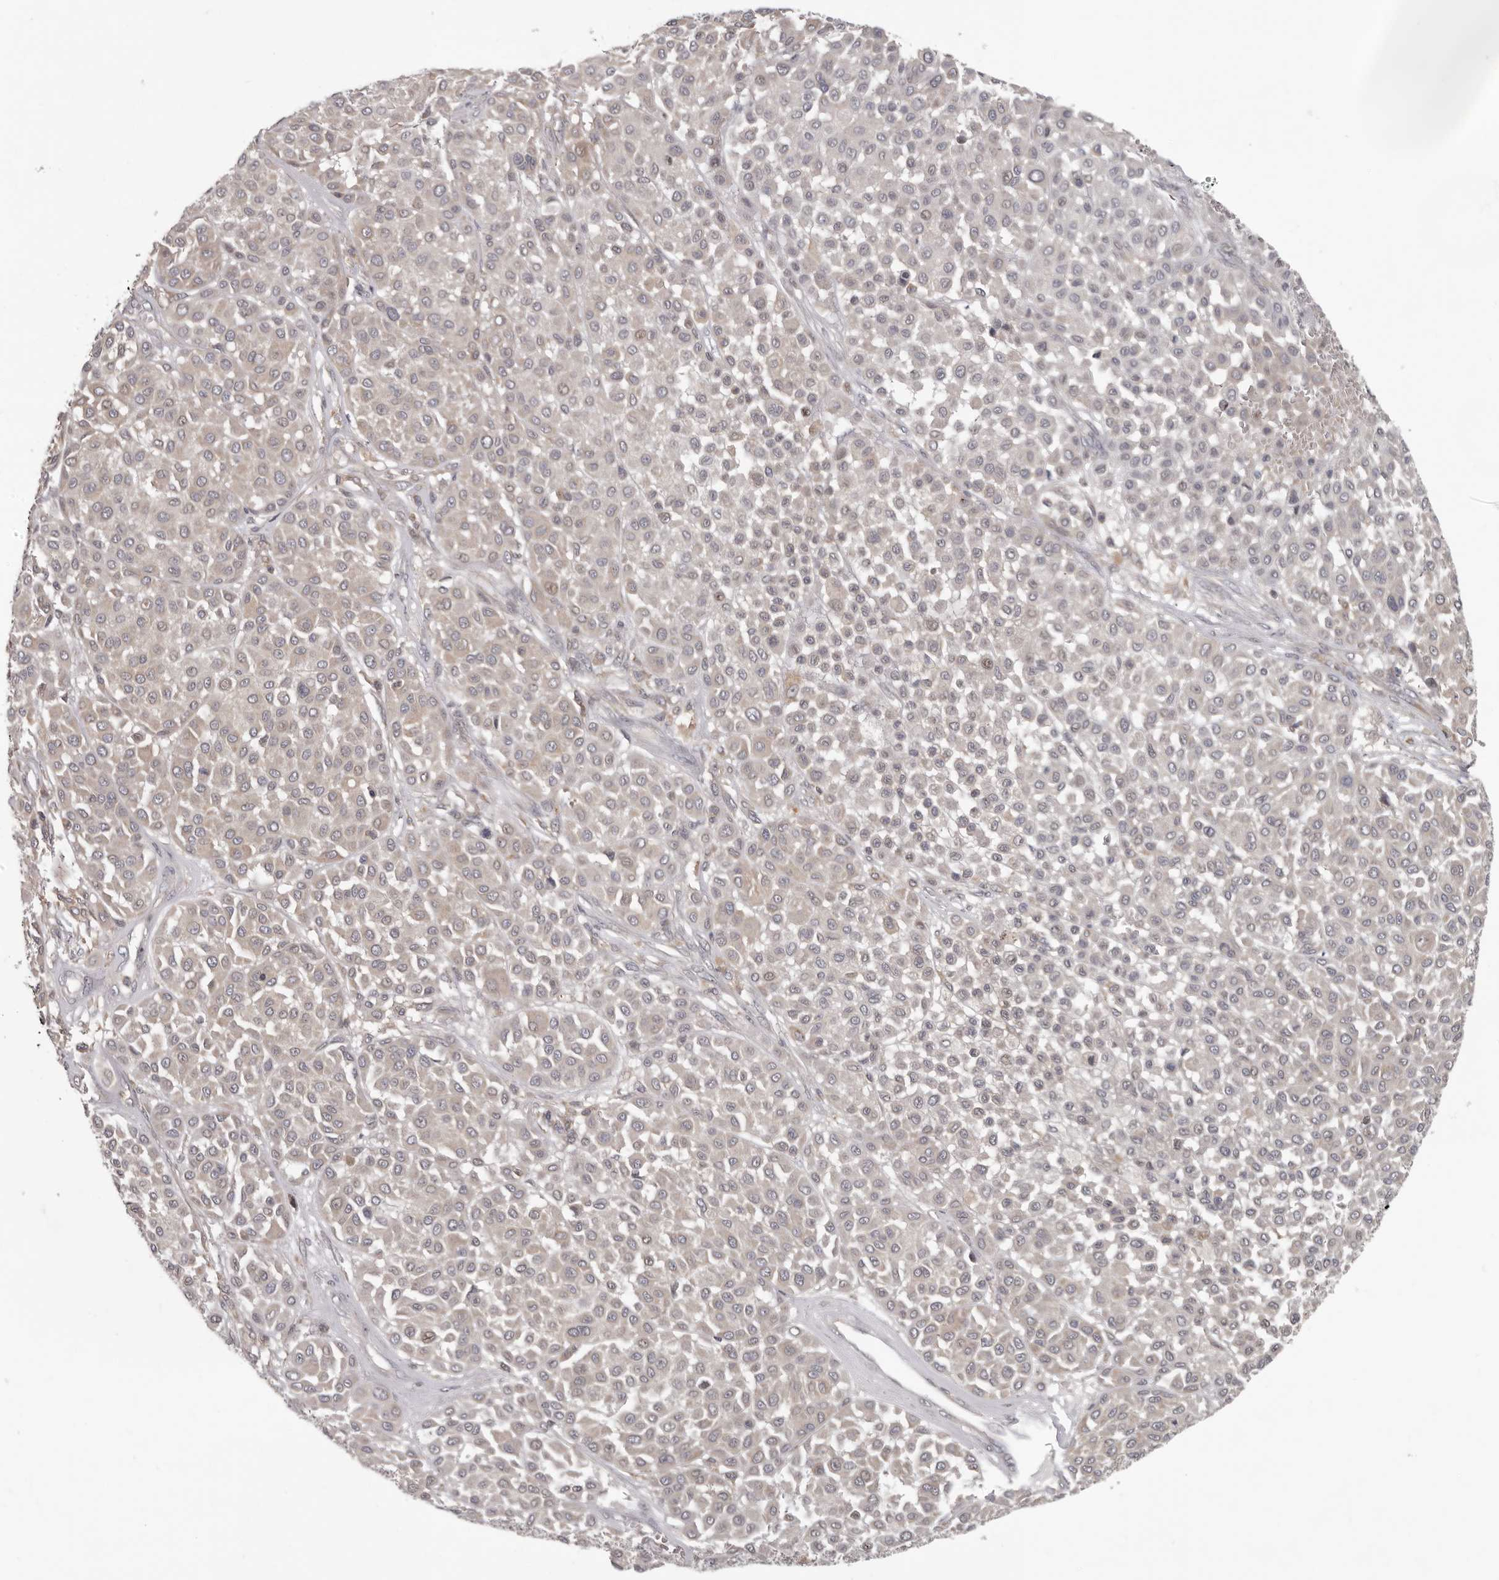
{"staining": {"intensity": "negative", "quantity": "none", "location": "none"}, "tissue": "melanoma", "cell_type": "Tumor cells", "image_type": "cancer", "snomed": [{"axis": "morphology", "description": "Malignant melanoma, Metastatic site"}, {"axis": "topography", "description": "Soft tissue"}], "caption": "Tumor cells are negative for brown protein staining in melanoma.", "gene": "ANKRD44", "patient": {"sex": "male", "age": 41}}